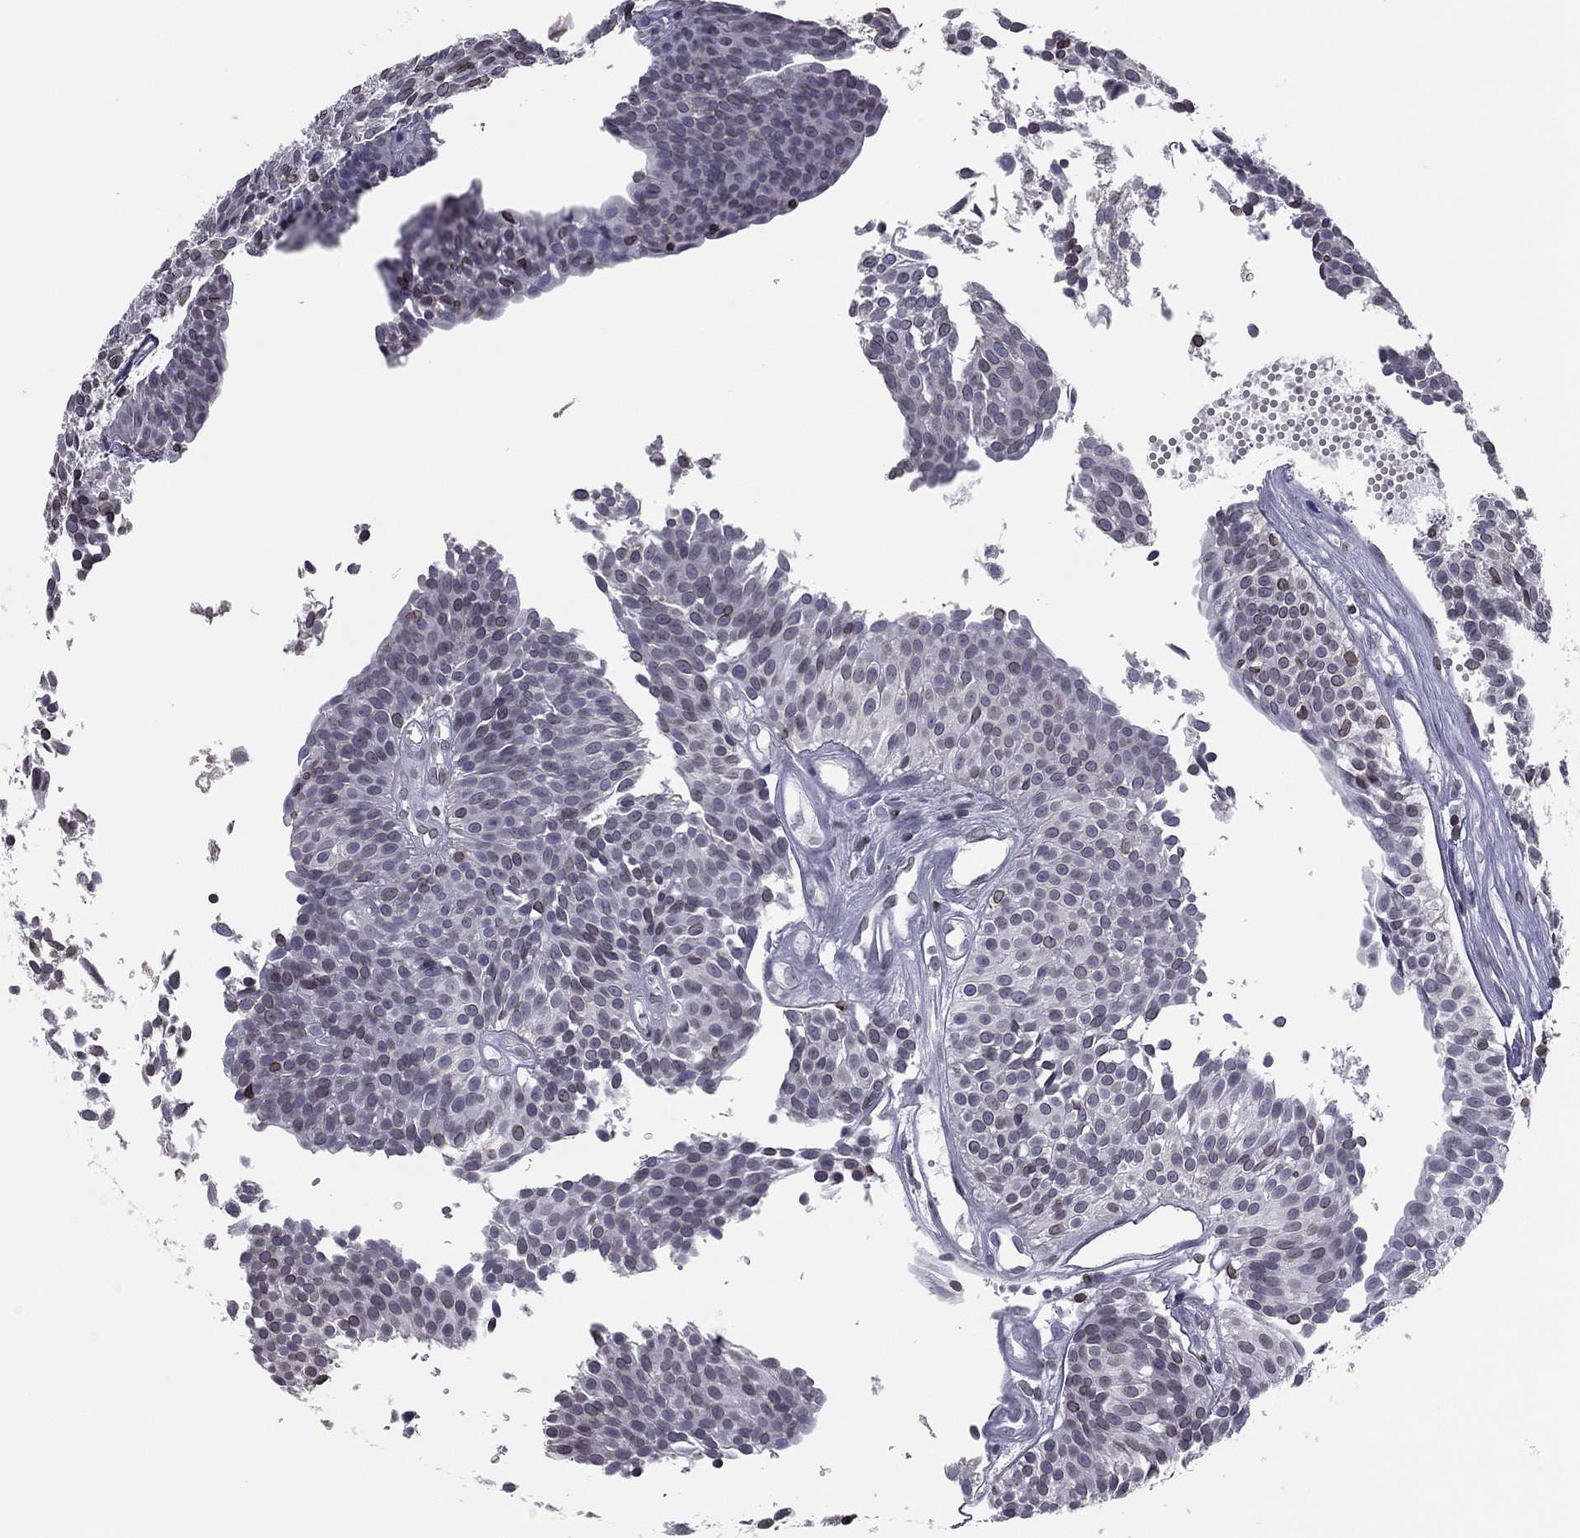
{"staining": {"intensity": "weak", "quantity": "<25%", "location": "cytoplasmic/membranous,nuclear"}, "tissue": "urothelial cancer", "cell_type": "Tumor cells", "image_type": "cancer", "snomed": [{"axis": "morphology", "description": "Urothelial carcinoma, Low grade"}, {"axis": "topography", "description": "Urinary bladder"}], "caption": "Urothelial cancer was stained to show a protein in brown. There is no significant positivity in tumor cells.", "gene": "ESPL1", "patient": {"sex": "male", "age": 63}}